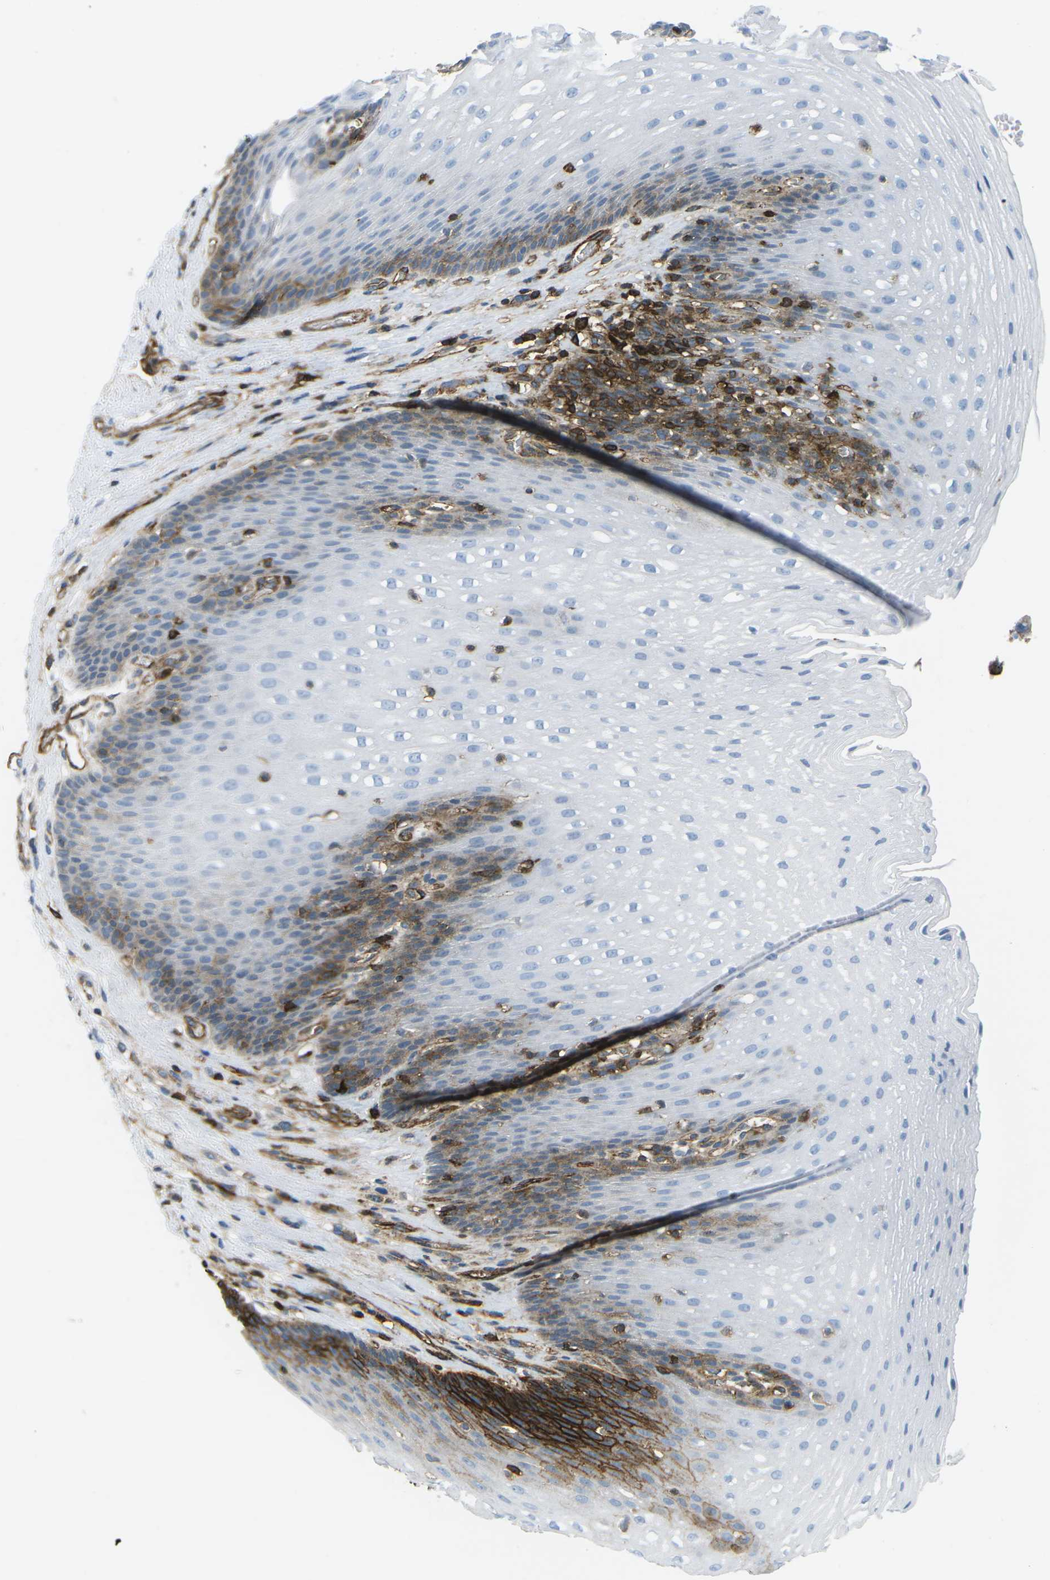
{"staining": {"intensity": "moderate", "quantity": "<25%", "location": "cytoplasmic/membranous"}, "tissue": "esophagus", "cell_type": "Squamous epithelial cells", "image_type": "normal", "snomed": [{"axis": "morphology", "description": "Normal tissue, NOS"}, {"axis": "topography", "description": "Esophagus"}], "caption": "Protein staining exhibits moderate cytoplasmic/membranous positivity in approximately <25% of squamous epithelial cells in benign esophagus.", "gene": "HLA", "patient": {"sex": "male", "age": 48}}